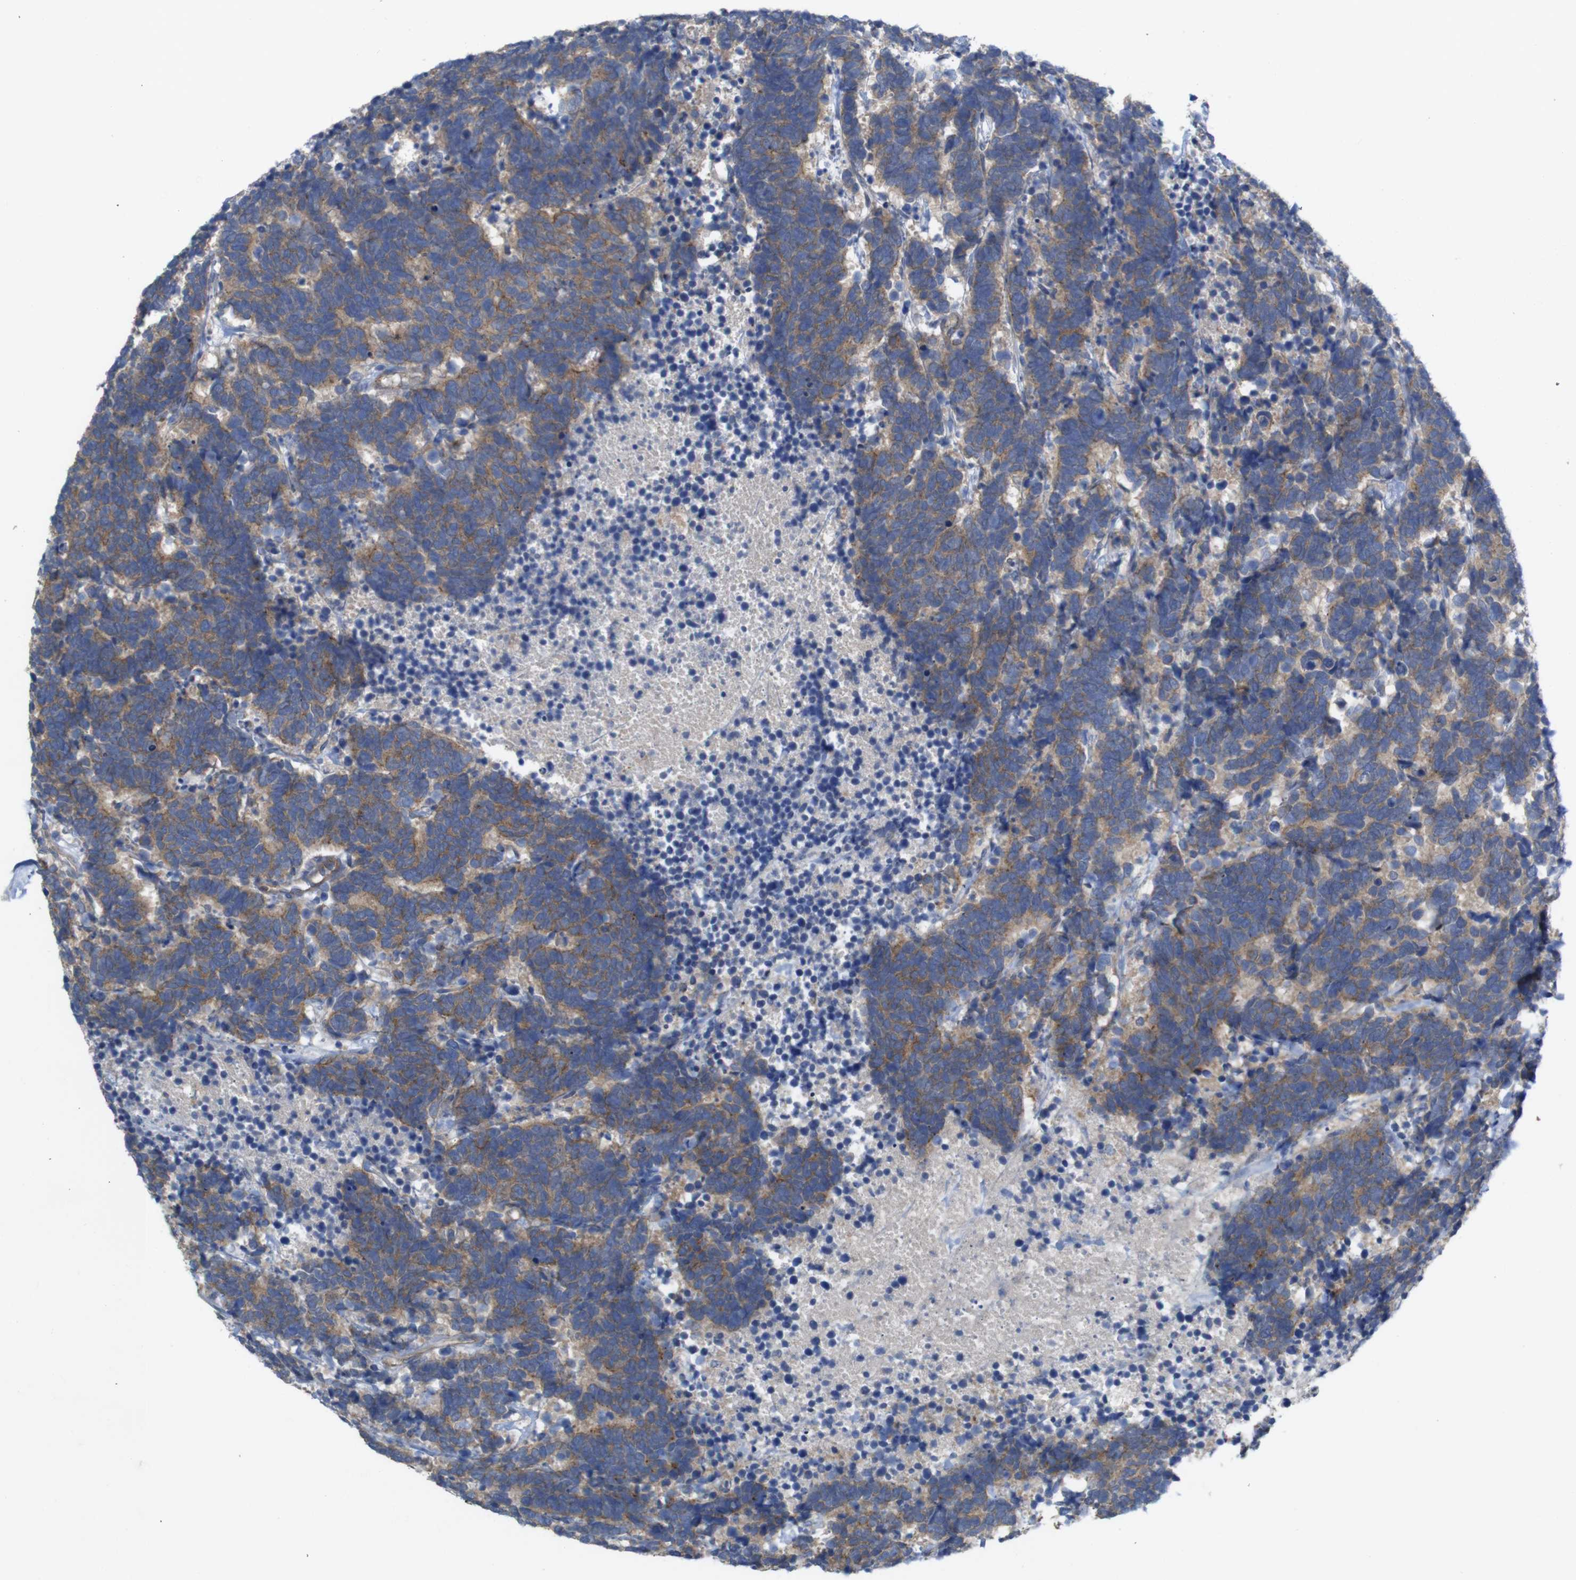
{"staining": {"intensity": "moderate", "quantity": ">75%", "location": "cytoplasmic/membranous"}, "tissue": "carcinoid", "cell_type": "Tumor cells", "image_type": "cancer", "snomed": [{"axis": "morphology", "description": "Carcinoma, NOS"}, {"axis": "morphology", "description": "Carcinoid, malignant, NOS"}, {"axis": "topography", "description": "Urinary bladder"}], "caption": "This image shows carcinoid stained with immunohistochemistry to label a protein in brown. The cytoplasmic/membranous of tumor cells show moderate positivity for the protein. Nuclei are counter-stained blue.", "gene": "KIDINS220", "patient": {"sex": "male", "age": 57}}